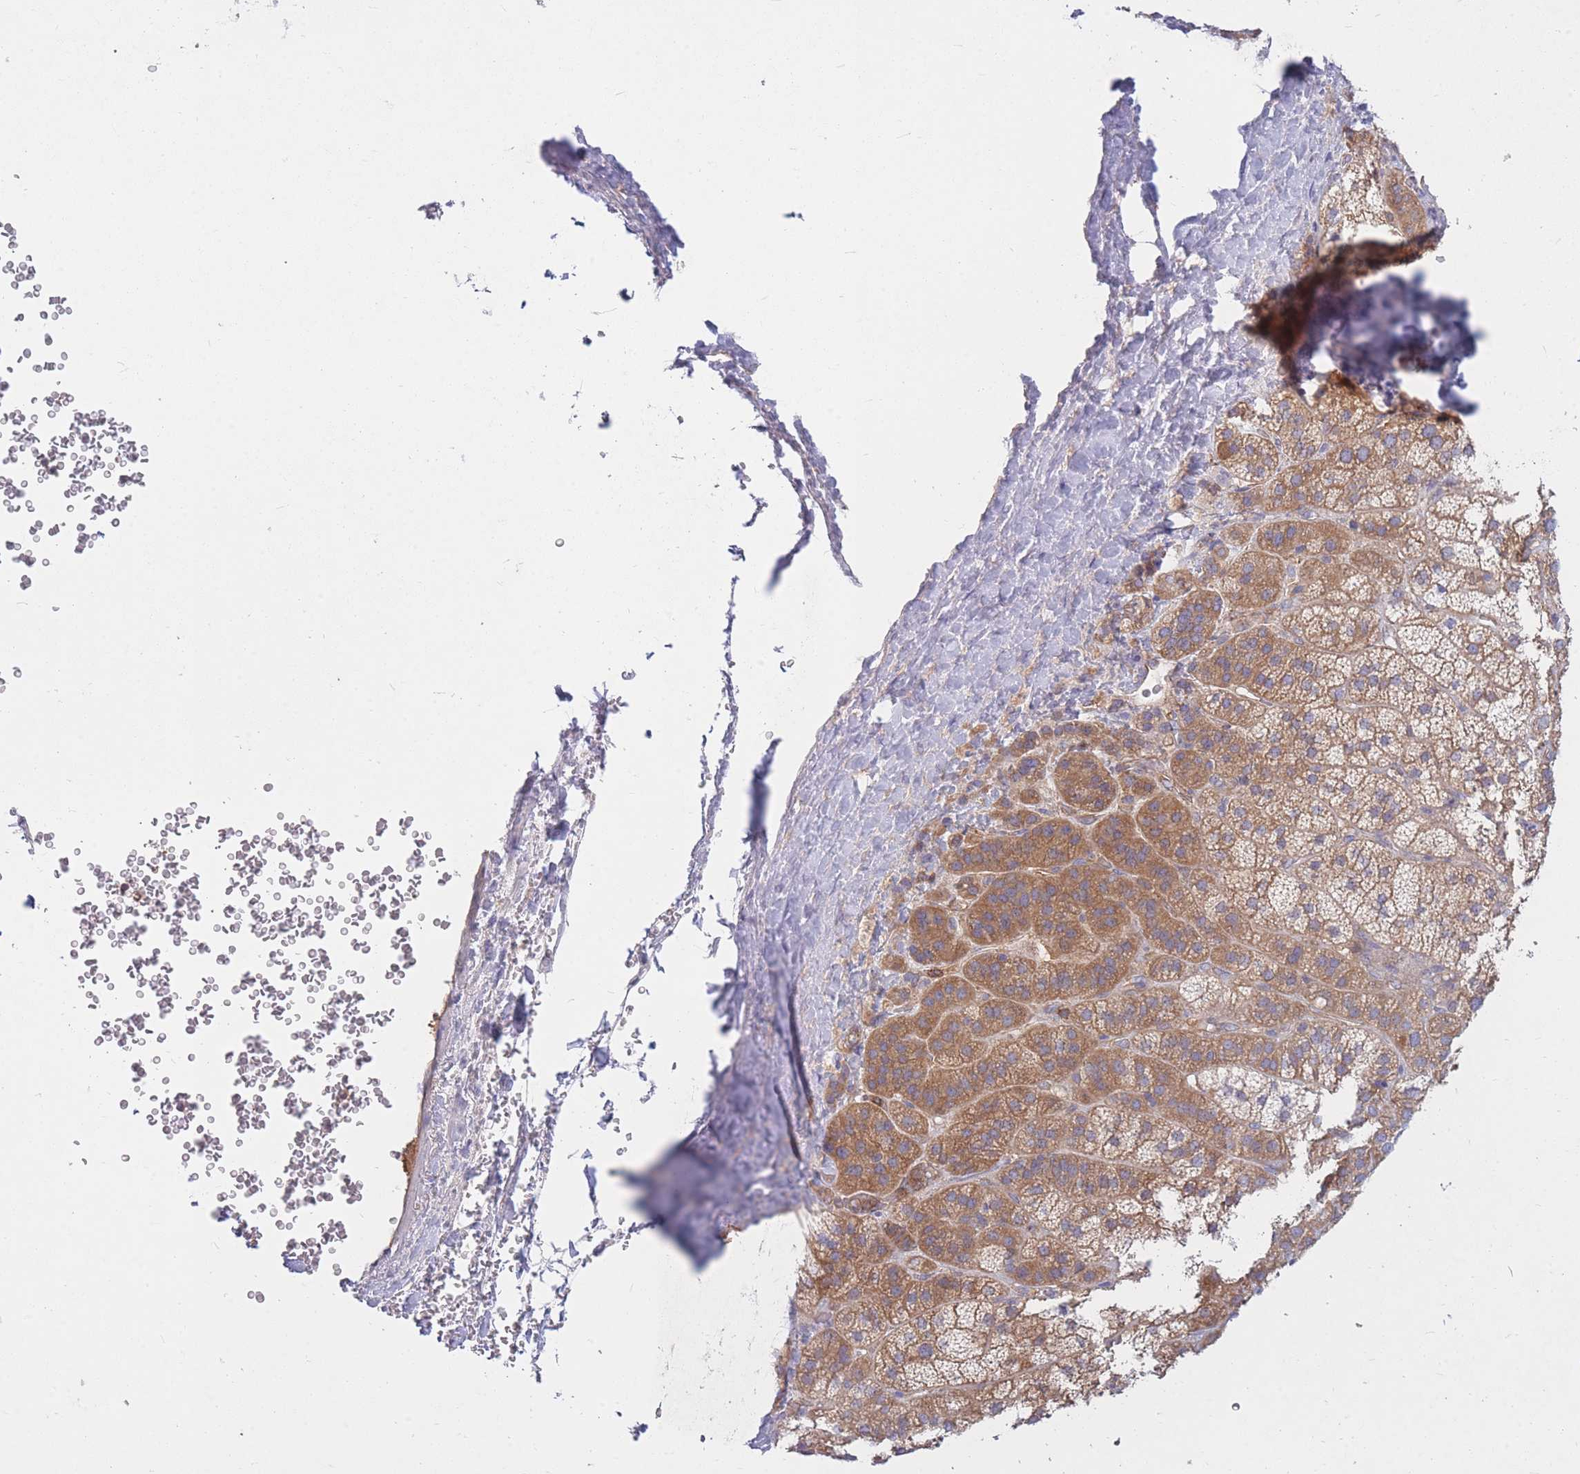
{"staining": {"intensity": "moderate", "quantity": ">75%", "location": "cytoplasmic/membranous"}, "tissue": "adrenal gland", "cell_type": "Glandular cells", "image_type": "normal", "snomed": [{"axis": "morphology", "description": "Normal tissue, NOS"}, {"axis": "topography", "description": "Adrenal gland"}], "caption": "Unremarkable adrenal gland shows moderate cytoplasmic/membranous expression in approximately >75% of glandular cells, visualized by immunohistochemistry. The staining was performed using DAB, with brown indicating positive protein expression. Nuclei are stained blue with hematoxylin.", "gene": "GGA1", "patient": {"sex": "female", "age": 70}}